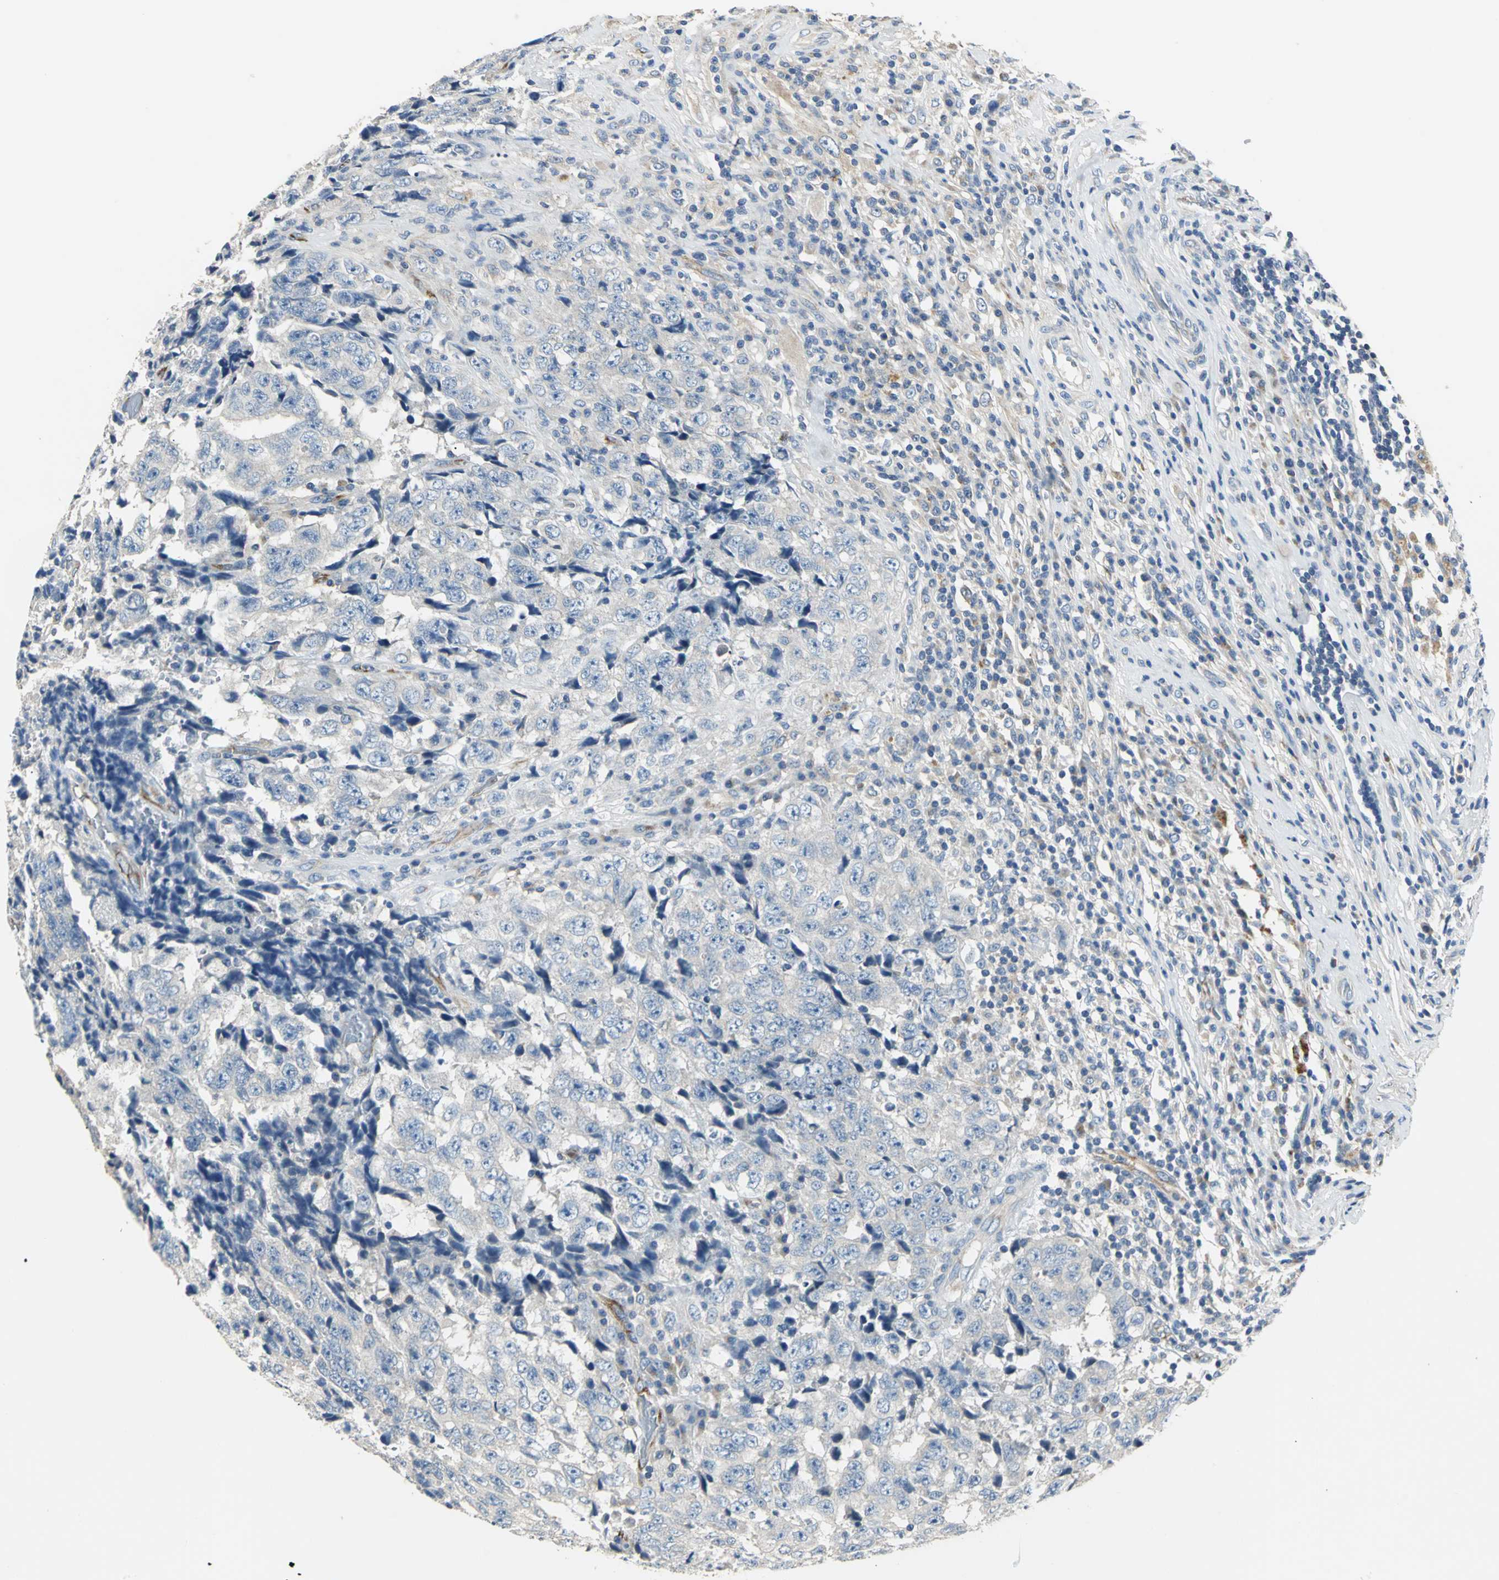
{"staining": {"intensity": "weak", "quantity": "<25%", "location": "cytoplasmic/membranous"}, "tissue": "testis cancer", "cell_type": "Tumor cells", "image_type": "cancer", "snomed": [{"axis": "morphology", "description": "Necrosis, NOS"}, {"axis": "morphology", "description": "Carcinoma, Embryonal, NOS"}, {"axis": "topography", "description": "Testis"}], "caption": "There is no significant expression in tumor cells of testis embryonal carcinoma.", "gene": "B3GNT2", "patient": {"sex": "male", "age": 19}}